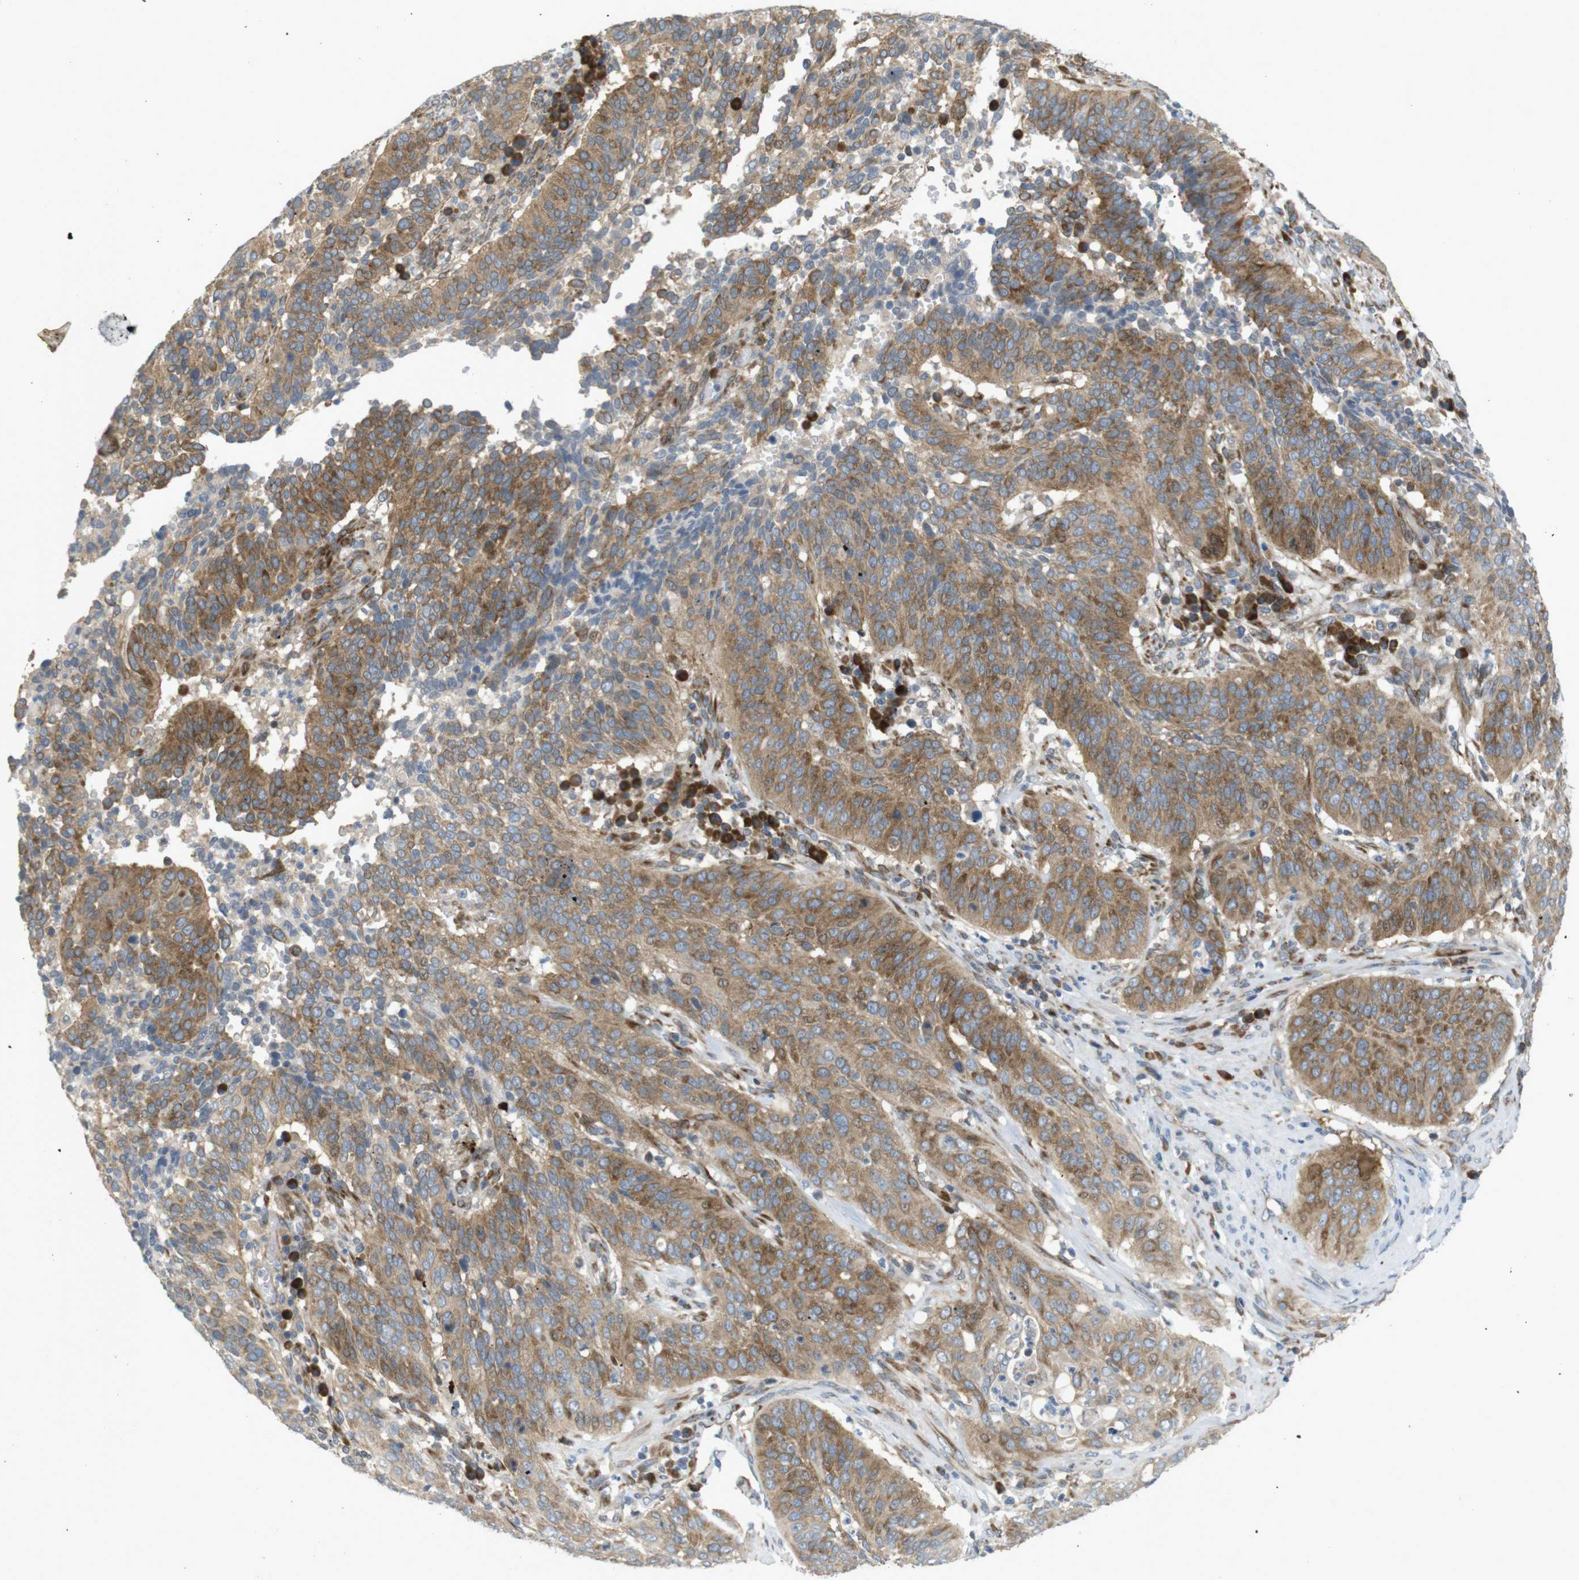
{"staining": {"intensity": "moderate", "quantity": ">75%", "location": "cytoplasmic/membranous"}, "tissue": "cervical cancer", "cell_type": "Tumor cells", "image_type": "cancer", "snomed": [{"axis": "morphology", "description": "Normal tissue, NOS"}, {"axis": "morphology", "description": "Squamous cell carcinoma, NOS"}, {"axis": "topography", "description": "Cervix"}], "caption": "An immunohistochemistry (IHC) photomicrograph of neoplastic tissue is shown. Protein staining in brown labels moderate cytoplasmic/membranous positivity in squamous cell carcinoma (cervical) within tumor cells. (DAB (3,3'-diaminobenzidine) = brown stain, brightfield microscopy at high magnification).", "gene": "GJC3", "patient": {"sex": "female", "age": 39}}